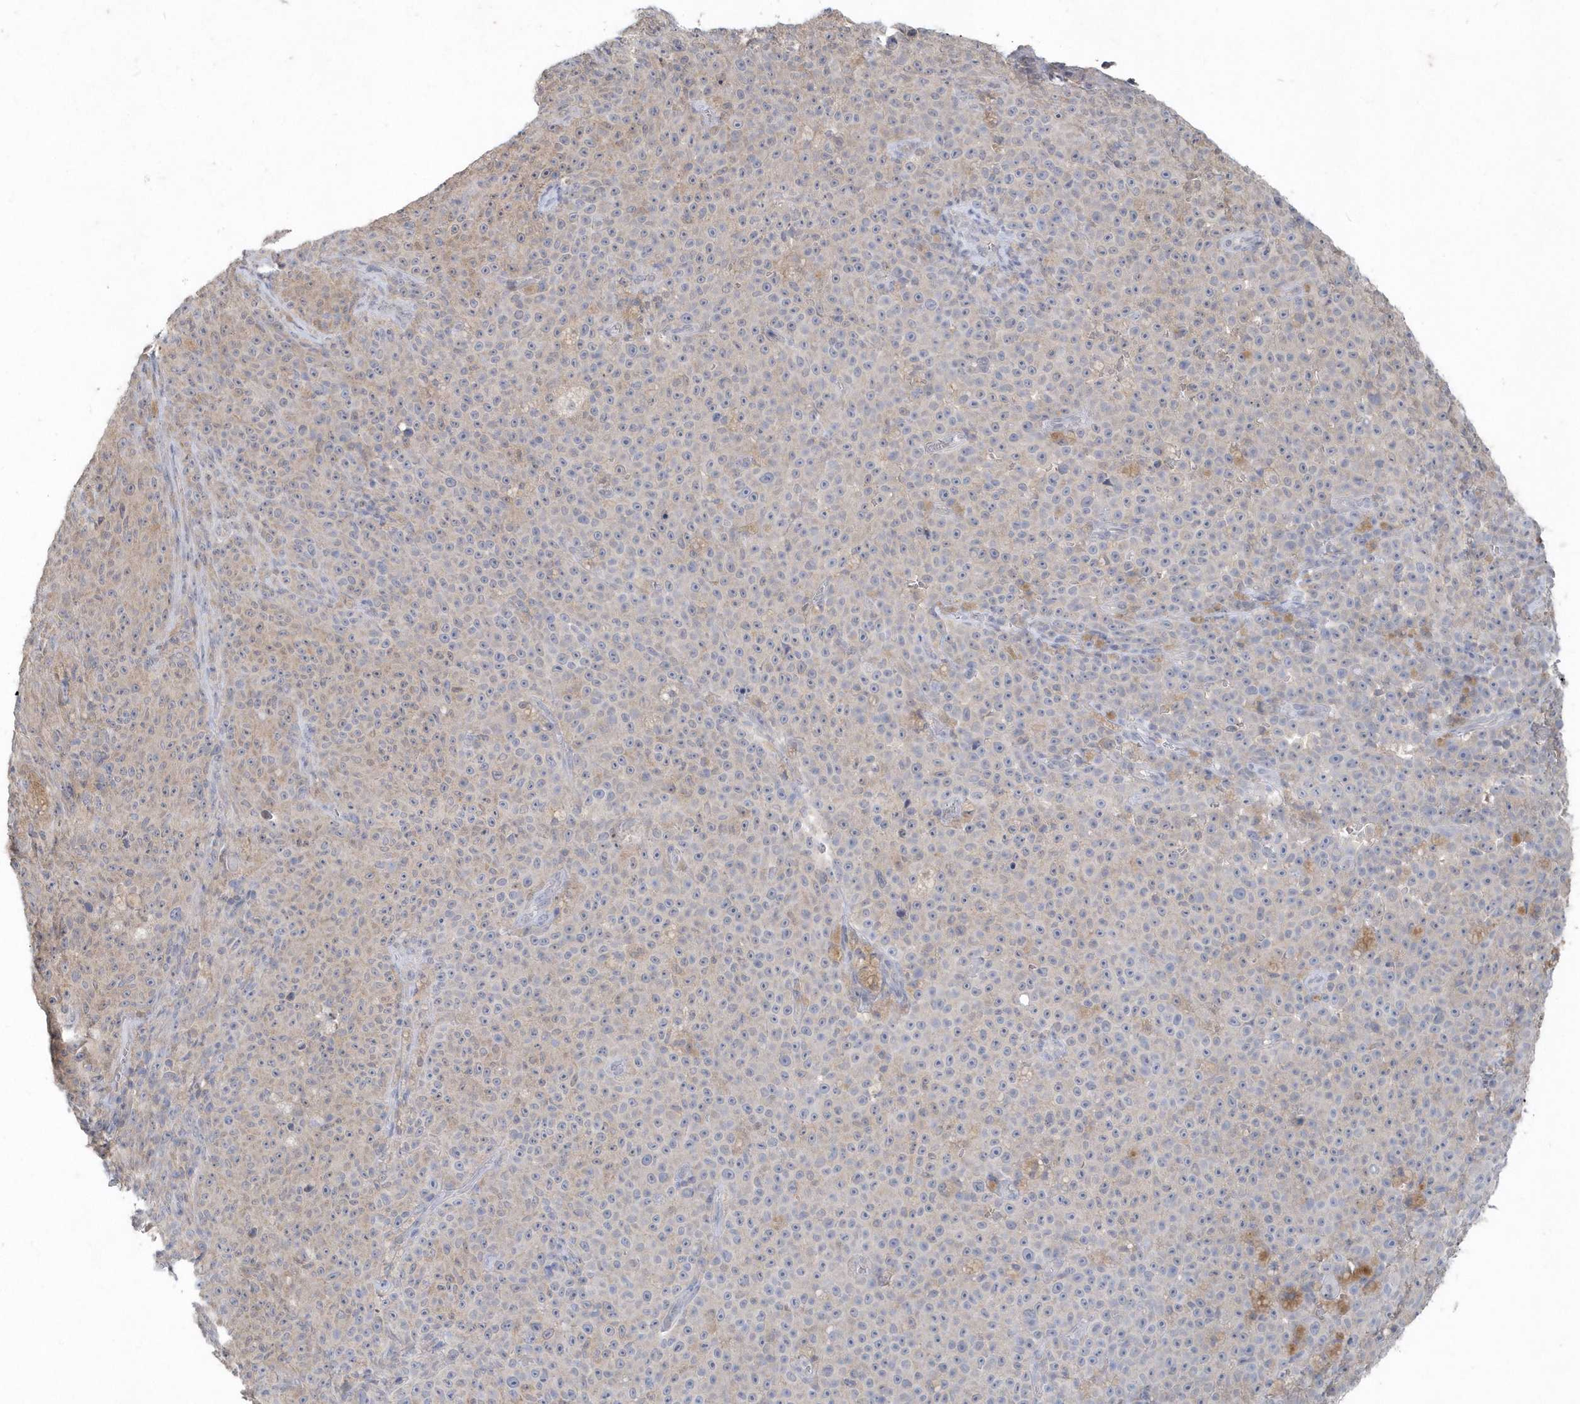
{"staining": {"intensity": "weak", "quantity": "25%-75%", "location": "cytoplasmic/membranous"}, "tissue": "melanoma", "cell_type": "Tumor cells", "image_type": "cancer", "snomed": [{"axis": "morphology", "description": "Malignant melanoma, NOS"}, {"axis": "topography", "description": "Skin"}], "caption": "Weak cytoplasmic/membranous expression is appreciated in approximately 25%-75% of tumor cells in malignant melanoma.", "gene": "AKR7A2", "patient": {"sex": "female", "age": 82}}